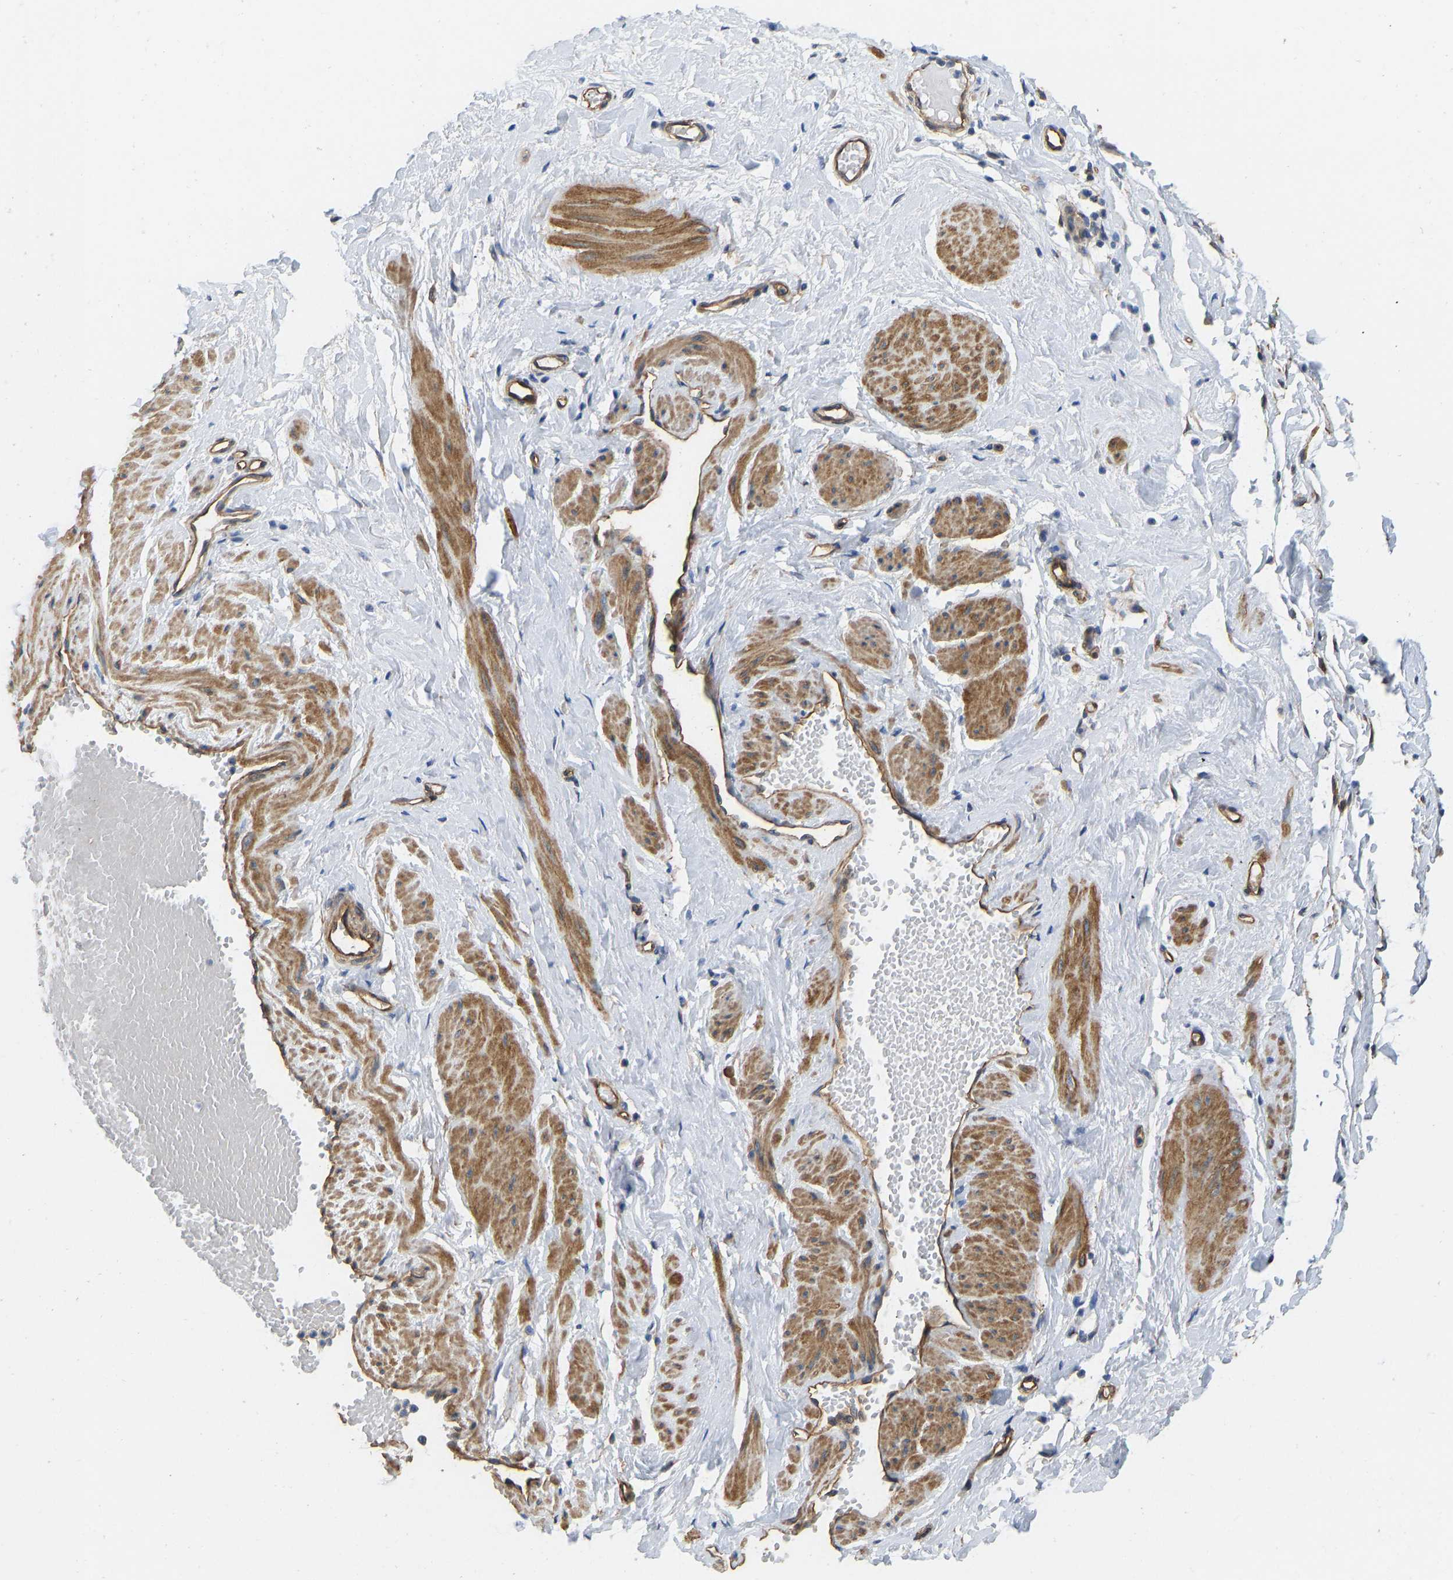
{"staining": {"intensity": "strong", "quantity": ">75%", "location": "cytoplasmic/membranous"}, "tissue": "adipose tissue", "cell_type": "Adipocytes", "image_type": "normal", "snomed": [{"axis": "morphology", "description": "Normal tissue, NOS"}, {"axis": "topography", "description": "Soft tissue"}, {"axis": "topography", "description": "Vascular tissue"}], "caption": "The photomicrograph shows a brown stain indicating the presence of a protein in the cytoplasmic/membranous of adipocytes in adipose tissue. (DAB IHC, brown staining for protein, blue staining for nuclei).", "gene": "ELMO2", "patient": {"sex": "female", "age": 35}}